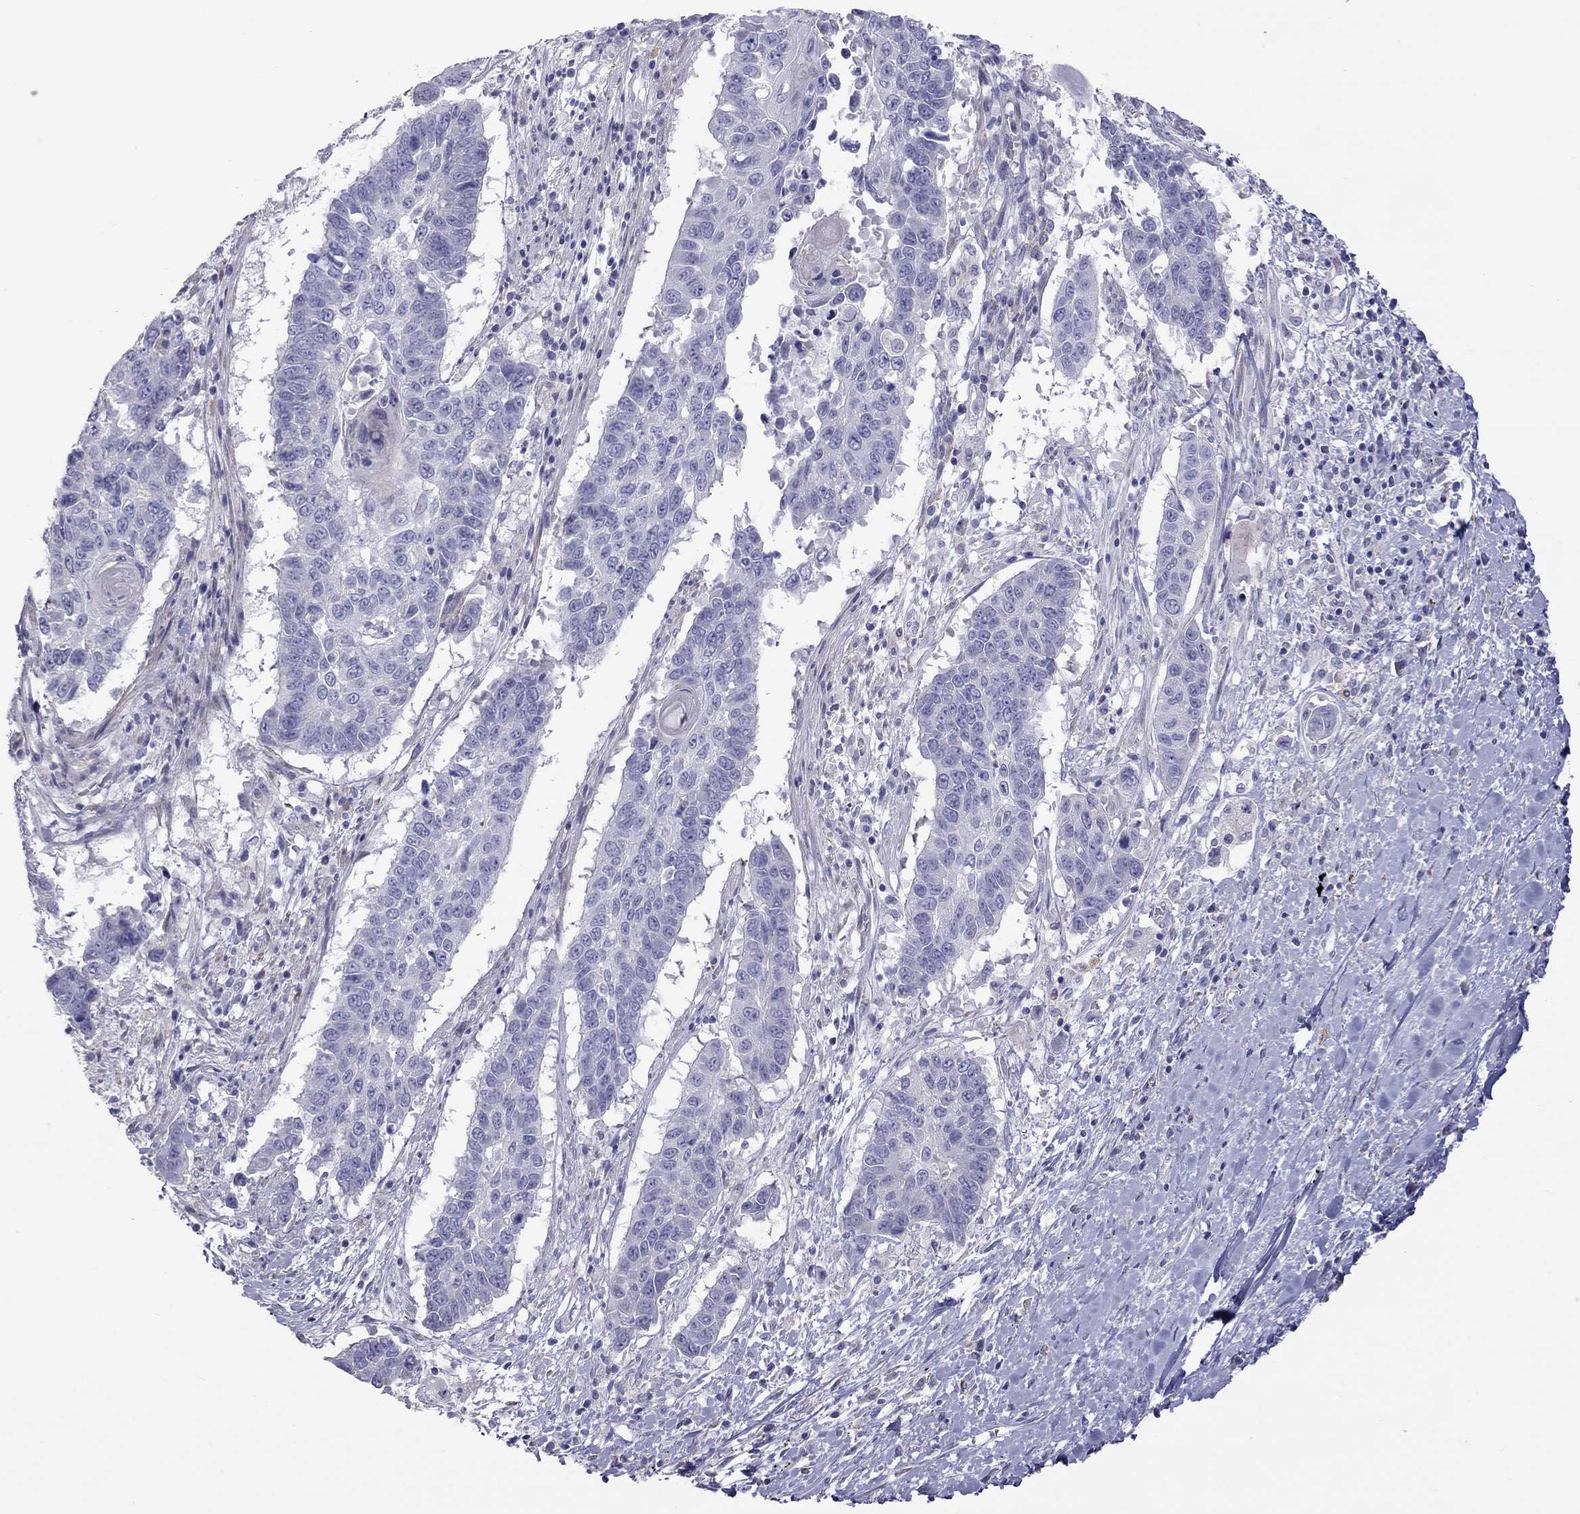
{"staining": {"intensity": "negative", "quantity": "none", "location": "none"}, "tissue": "lung cancer", "cell_type": "Tumor cells", "image_type": "cancer", "snomed": [{"axis": "morphology", "description": "Squamous cell carcinoma, NOS"}, {"axis": "topography", "description": "Lung"}], "caption": "A histopathology image of human squamous cell carcinoma (lung) is negative for staining in tumor cells.", "gene": "STAR", "patient": {"sex": "male", "age": 73}}